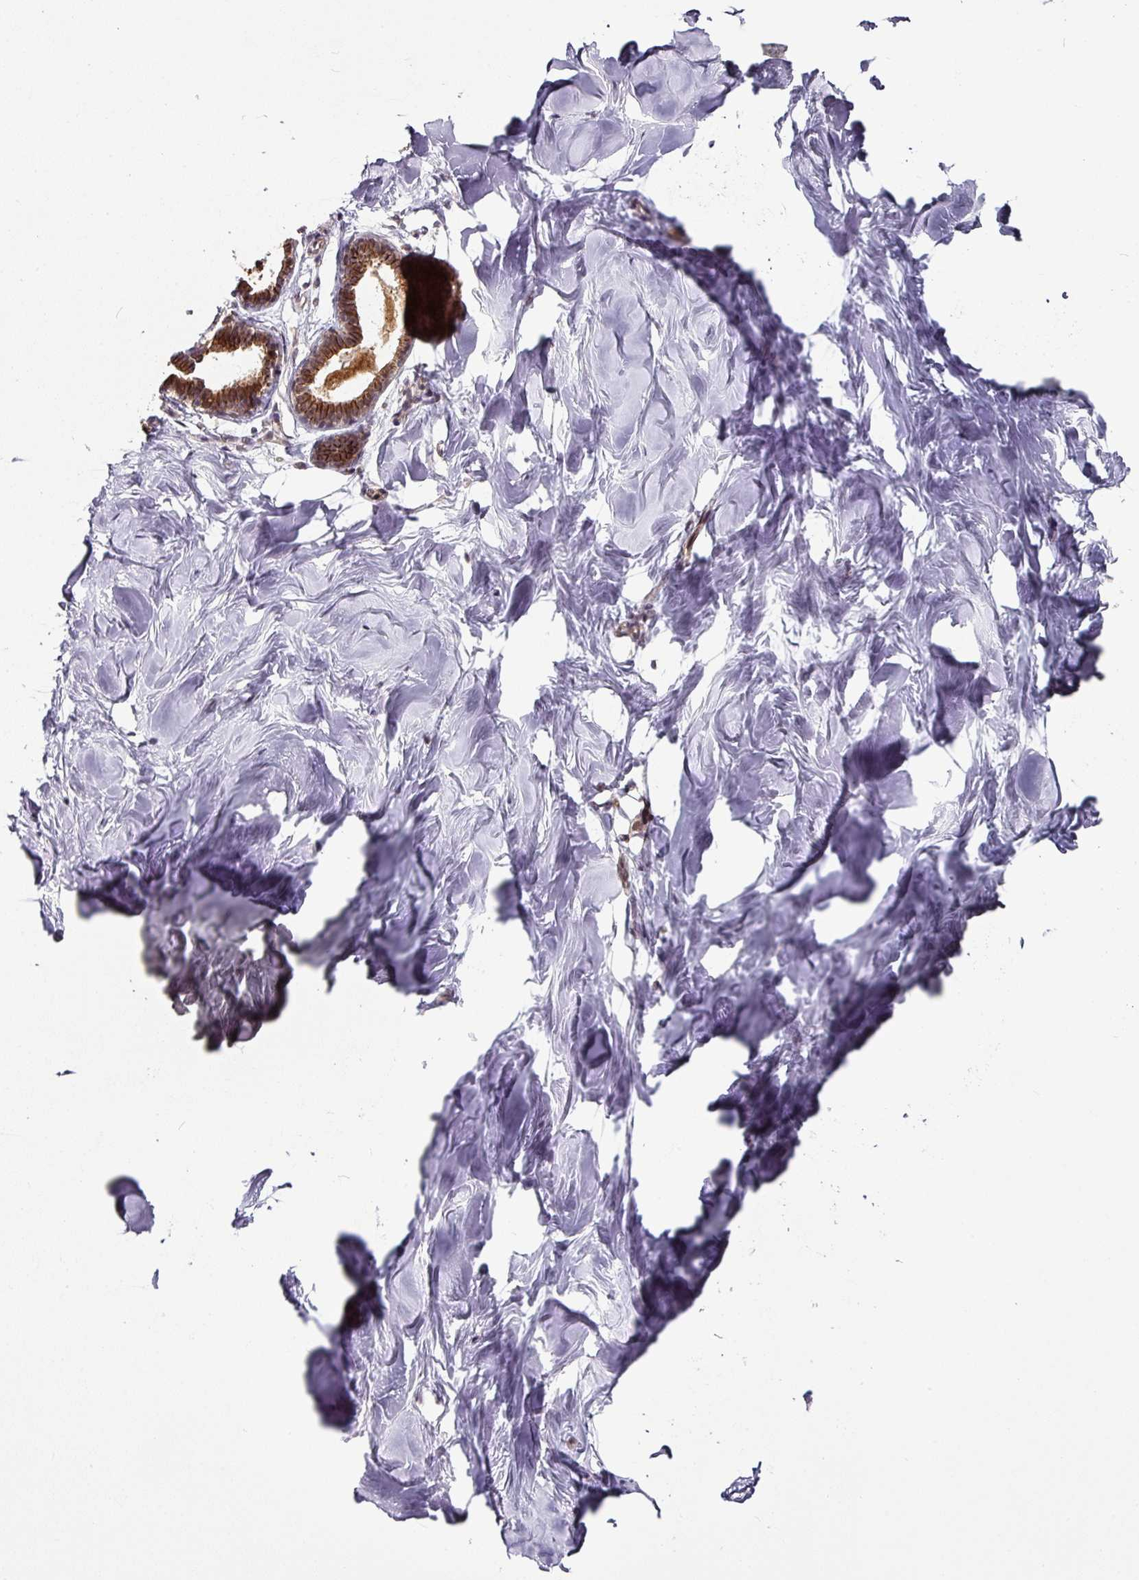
{"staining": {"intensity": "negative", "quantity": "none", "location": "none"}, "tissue": "breast", "cell_type": "Adipocytes", "image_type": "normal", "snomed": [{"axis": "morphology", "description": "Normal tissue, NOS"}, {"axis": "topography", "description": "Breast"}], "caption": "DAB (3,3'-diaminobenzidine) immunohistochemical staining of benign breast exhibits no significant expression in adipocytes. Brightfield microscopy of IHC stained with DAB (brown) and hematoxylin (blue), captured at high magnification.", "gene": "DCAF13", "patient": {"sex": "female", "age": 23}}